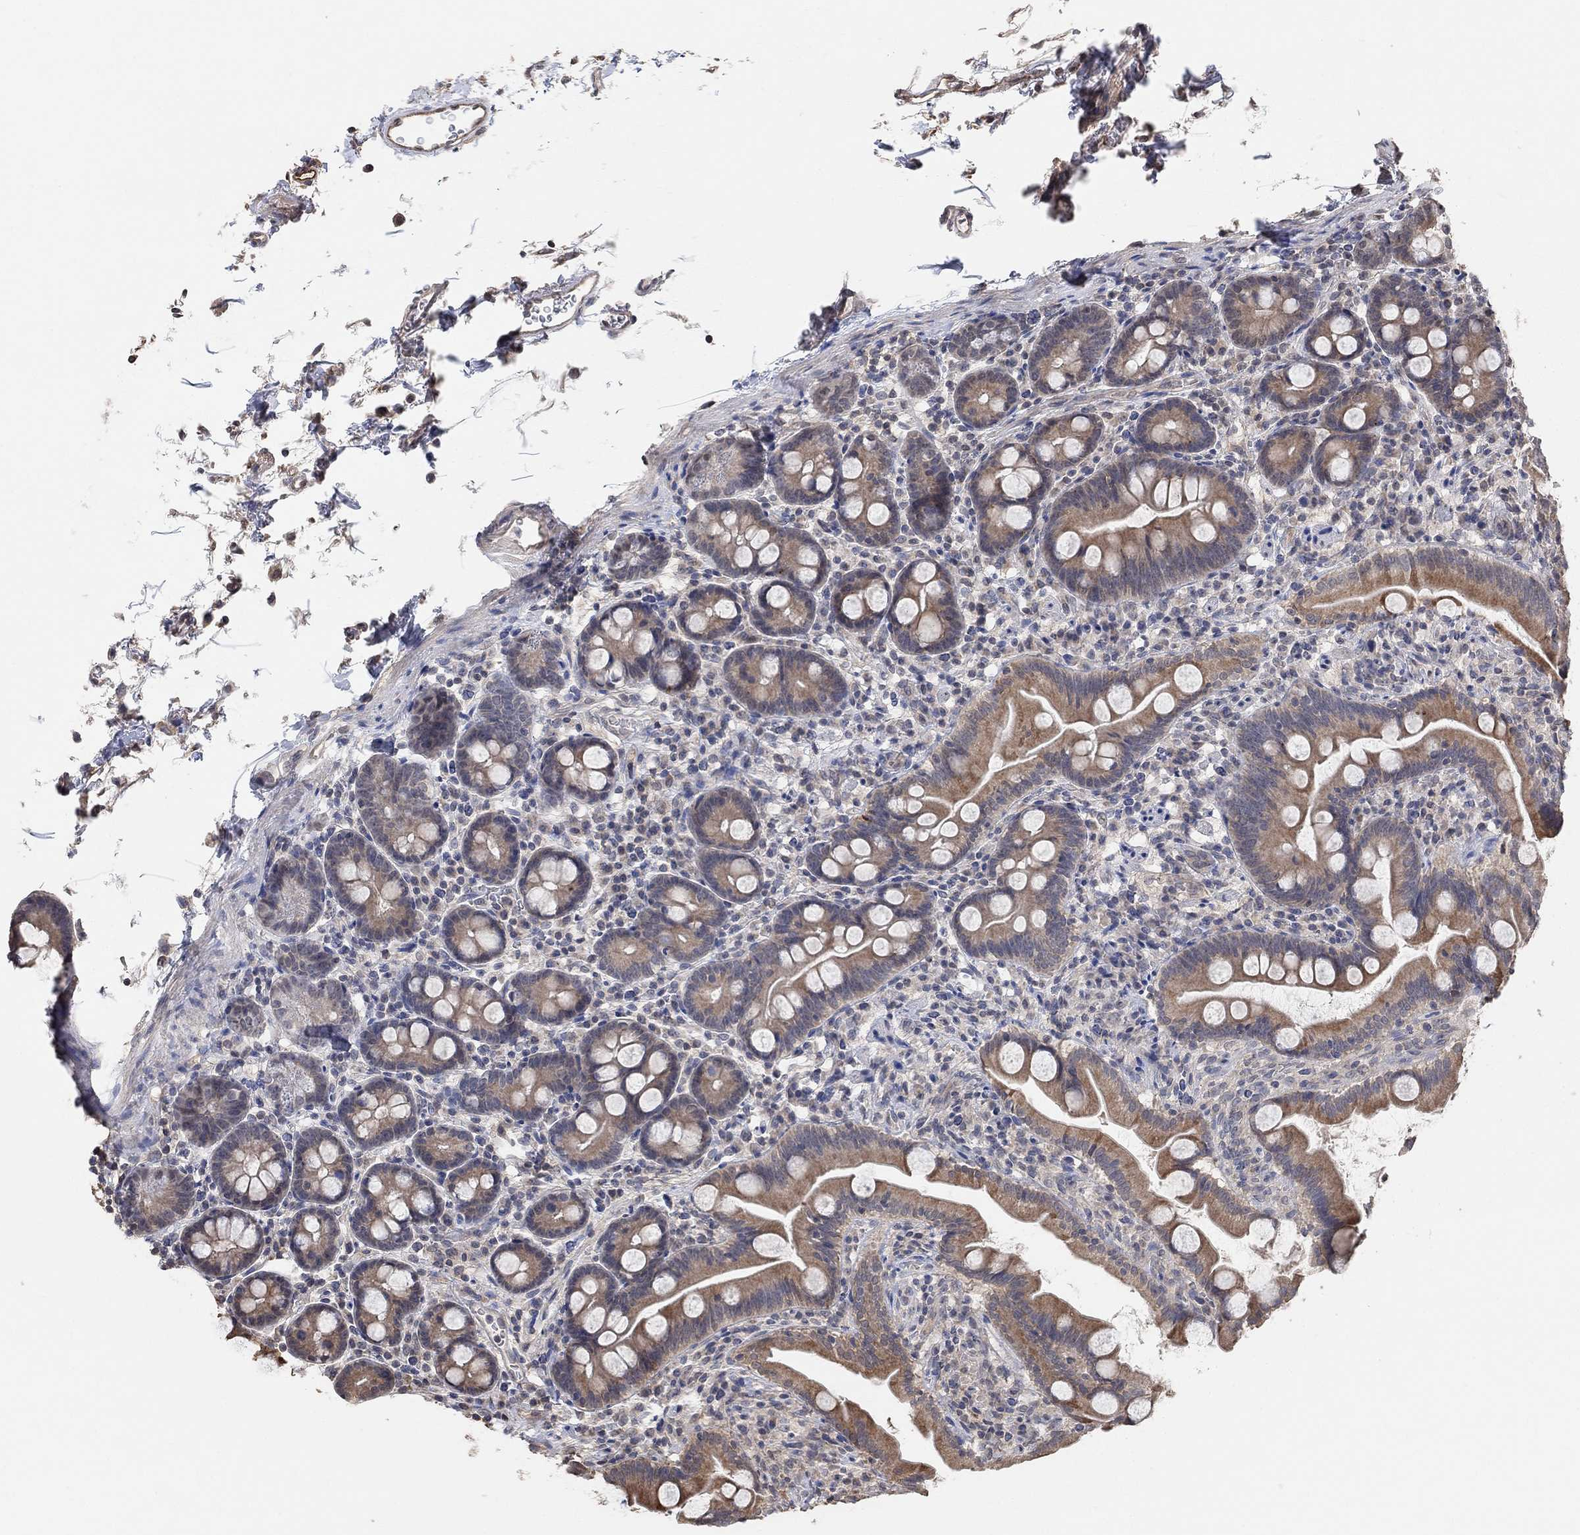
{"staining": {"intensity": "strong", "quantity": "25%-75%", "location": "cytoplasmic/membranous"}, "tissue": "small intestine", "cell_type": "Glandular cells", "image_type": "normal", "snomed": [{"axis": "morphology", "description": "Normal tissue, NOS"}, {"axis": "topography", "description": "Small intestine"}], "caption": "High-power microscopy captured an immunohistochemistry histopathology image of normal small intestine, revealing strong cytoplasmic/membranous staining in approximately 25%-75% of glandular cells.", "gene": "UNC5B", "patient": {"sex": "female", "age": 44}}